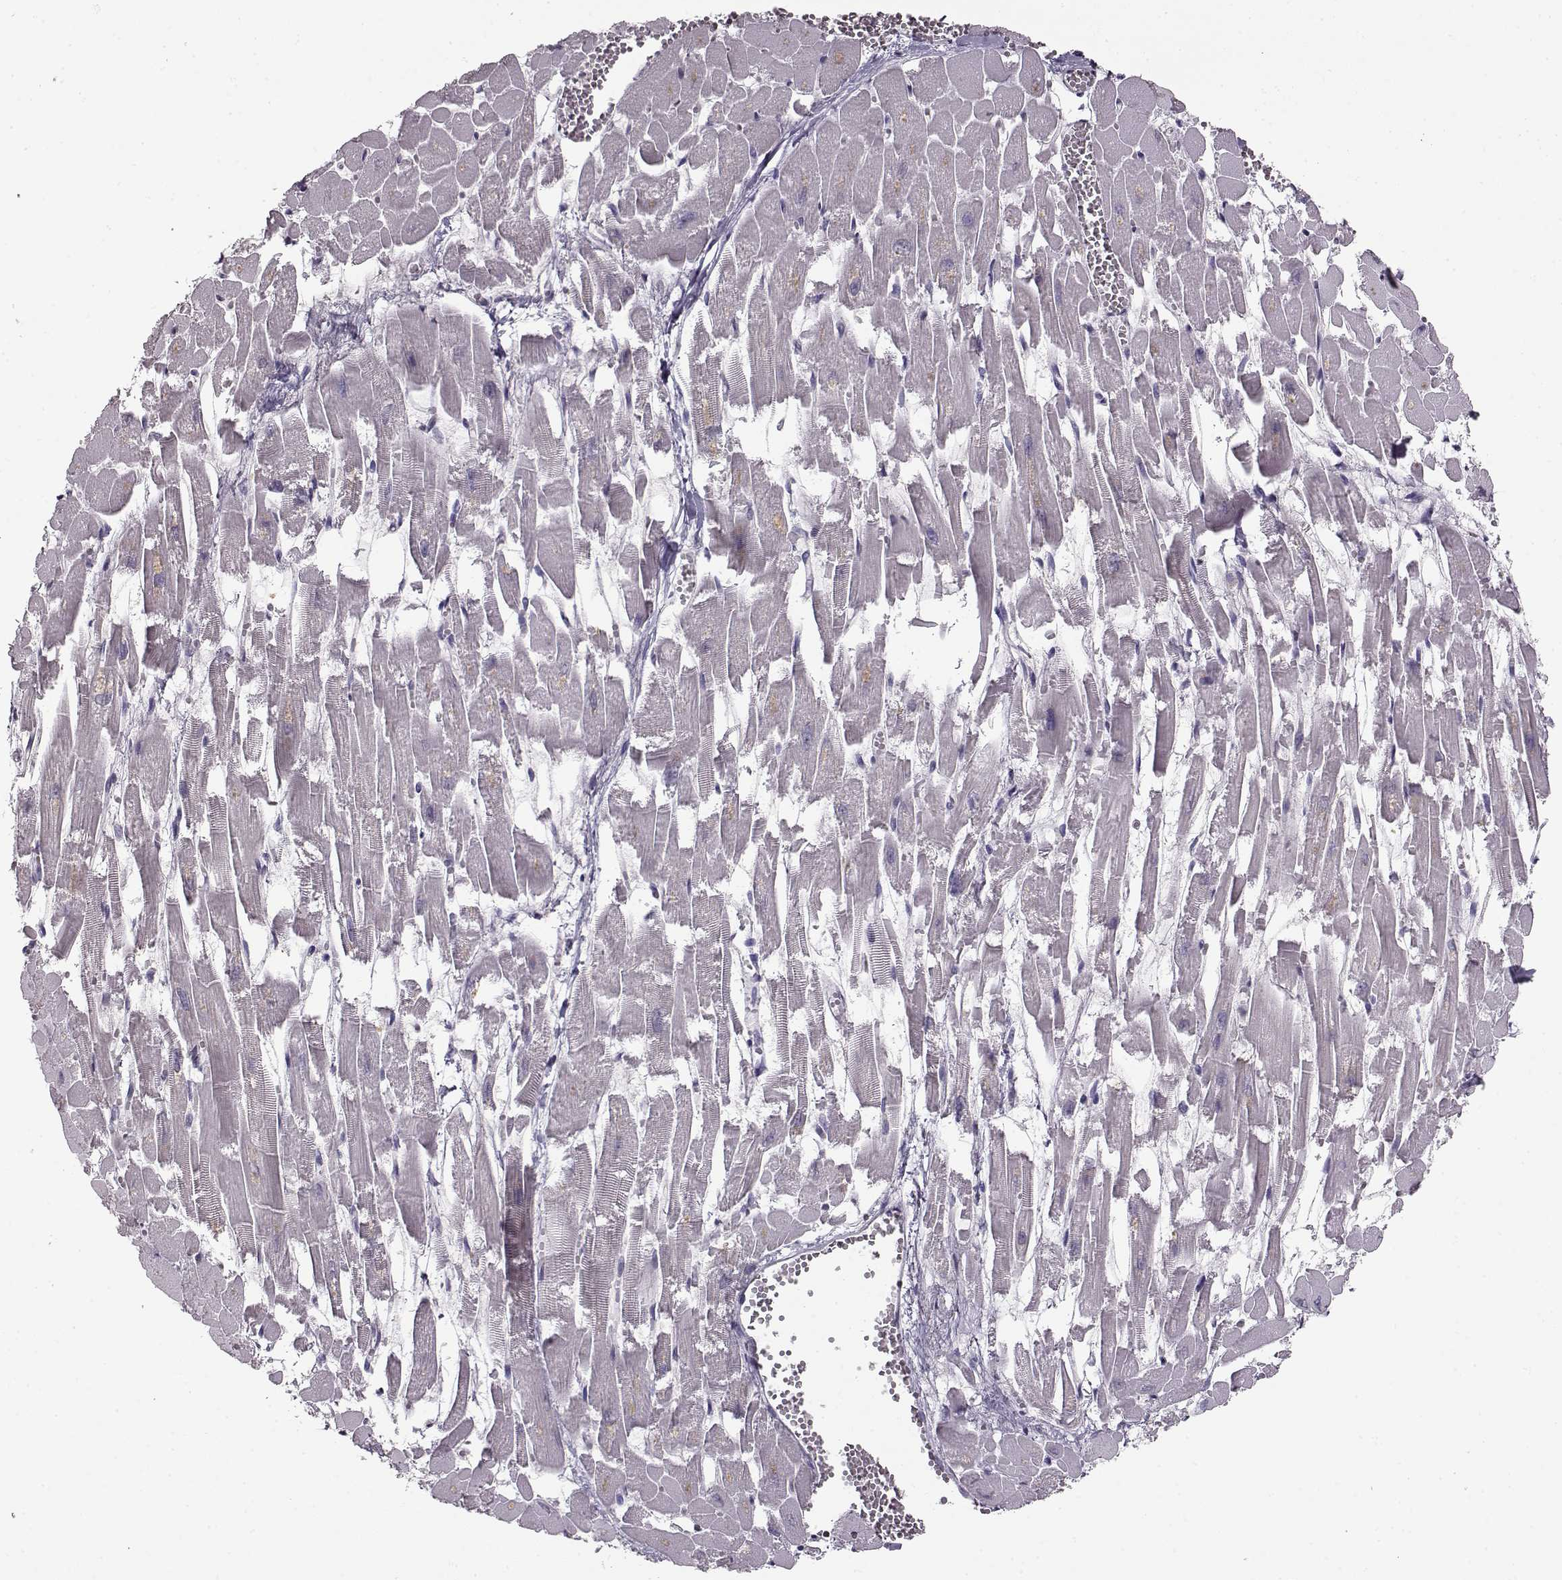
{"staining": {"intensity": "negative", "quantity": "none", "location": "none"}, "tissue": "heart muscle", "cell_type": "Cardiomyocytes", "image_type": "normal", "snomed": [{"axis": "morphology", "description": "Normal tissue, NOS"}, {"axis": "topography", "description": "Heart"}], "caption": "A histopathology image of heart muscle stained for a protein shows no brown staining in cardiomyocytes.", "gene": "FSHB", "patient": {"sex": "female", "age": 52}}